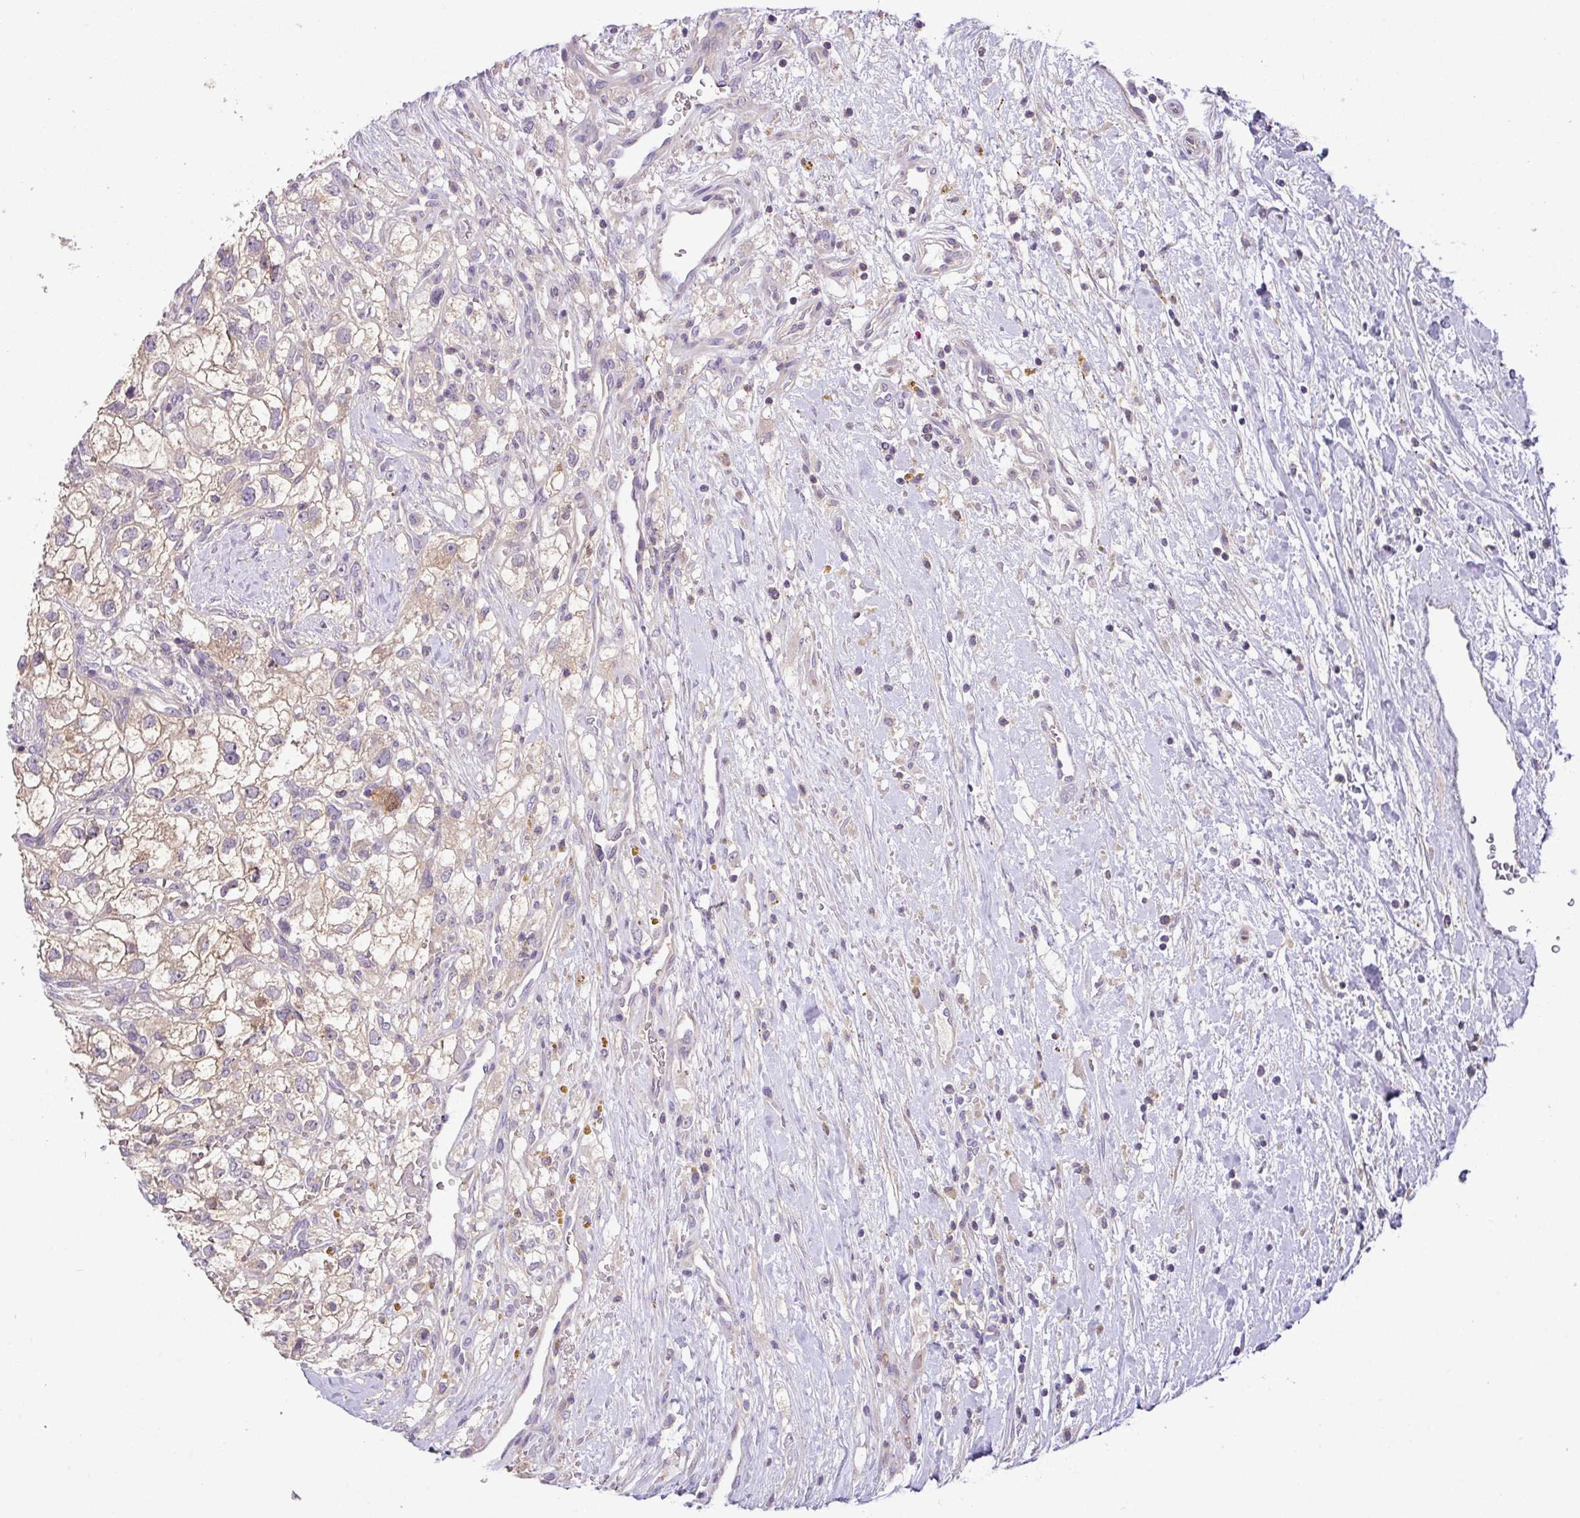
{"staining": {"intensity": "weak", "quantity": ">75%", "location": "cytoplasmic/membranous"}, "tissue": "renal cancer", "cell_type": "Tumor cells", "image_type": "cancer", "snomed": [{"axis": "morphology", "description": "Adenocarcinoma, NOS"}, {"axis": "topography", "description": "Kidney"}], "caption": "This histopathology image demonstrates immunohistochemistry (IHC) staining of human renal adenocarcinoma, with low weak cytoplasmic/membranous expression in approximately >75% of tumor cells.", "gene": "HOXC13", "patient": {"sex": "male", "age": 59}}